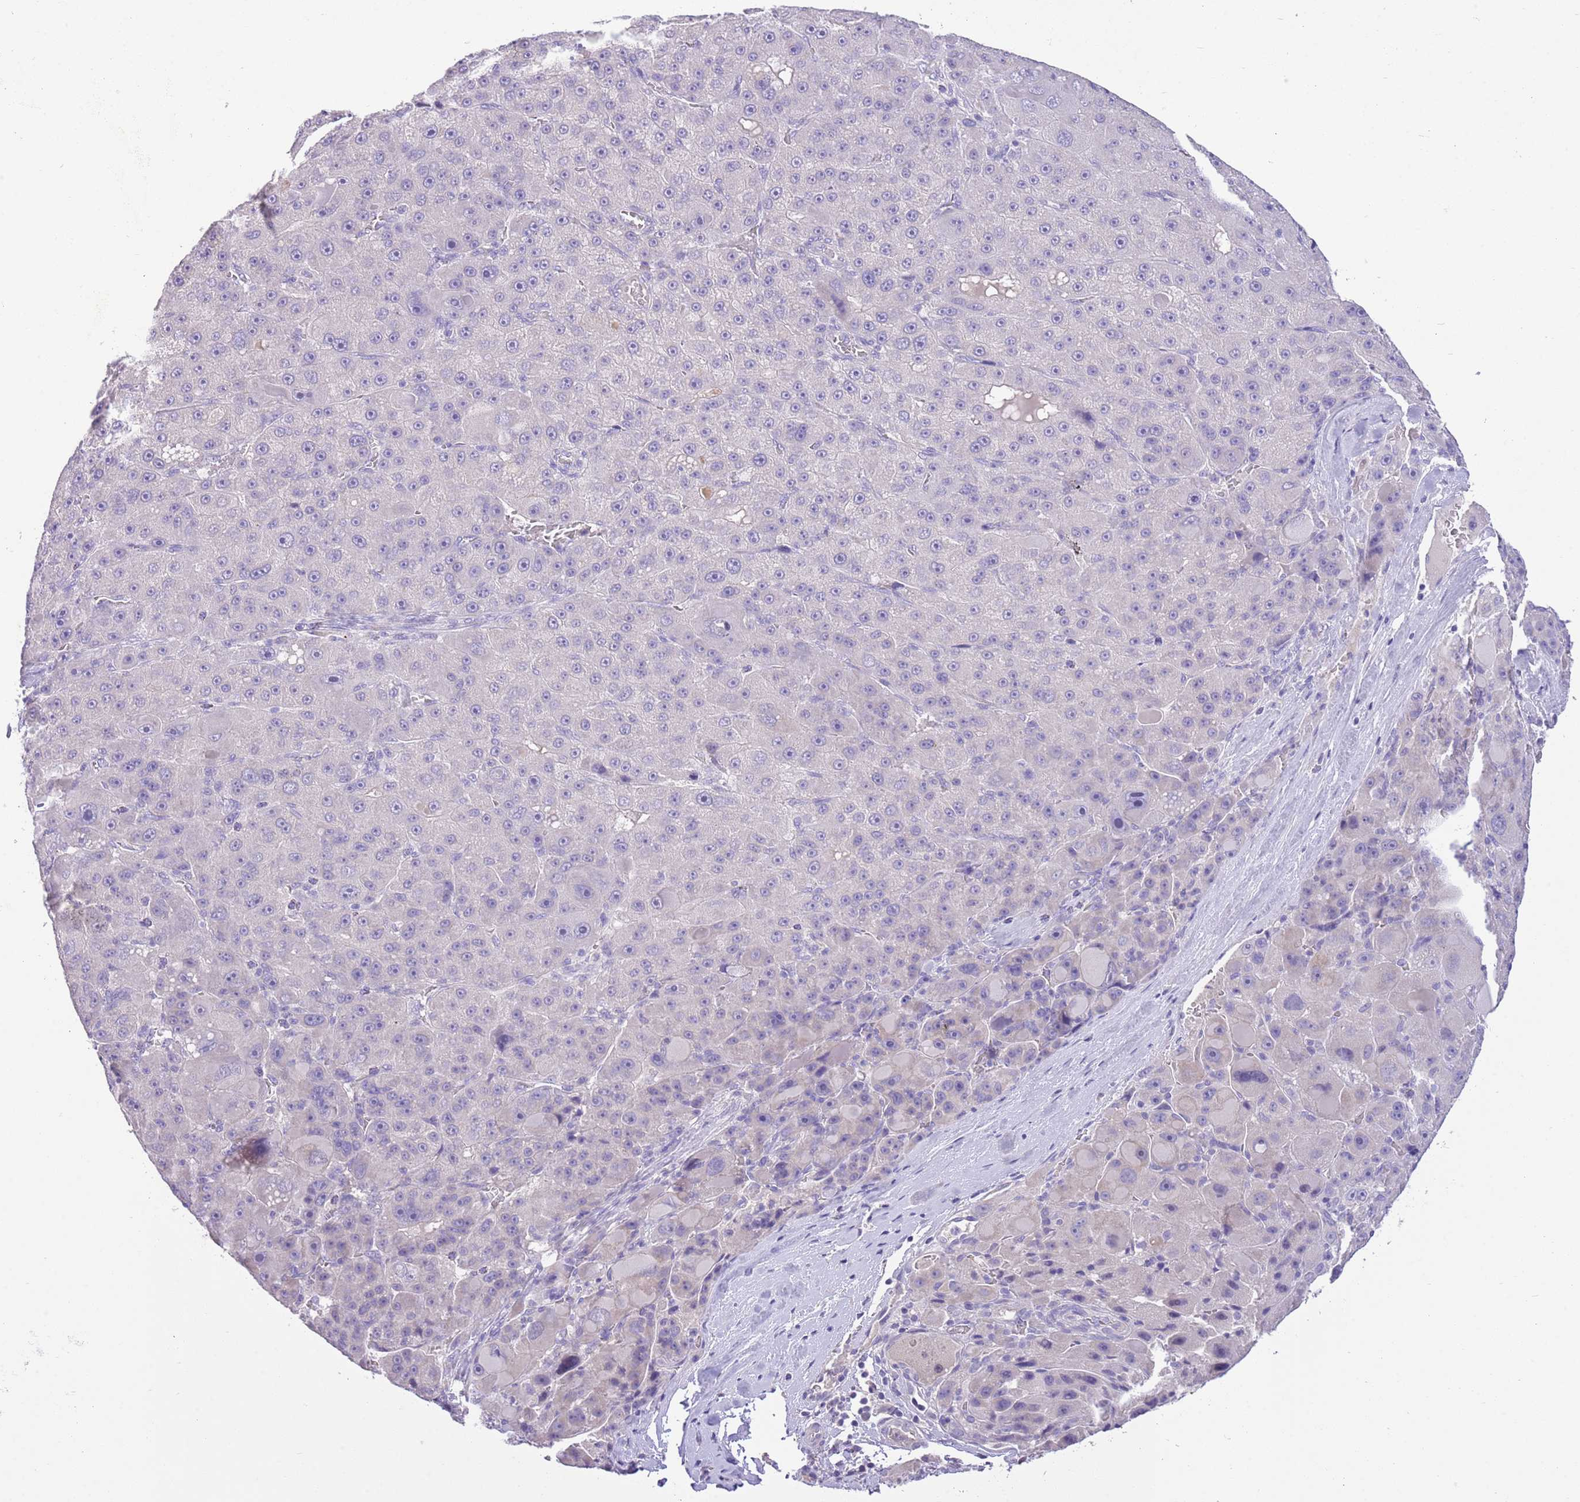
{"staining": {"intensity": "negative", "quantity": "none", "location": "none"}, "tissue": "liver cancer", "cell_type": "Tumor cells", "image_type": "cancer", "snomed": [{"axis": "morphology", "description": "Carcinoma, Hepatocellular, NOS"}, {"axis": "topography", "description": "Liver"}], "caption": "Human liver cancer (hepatocellular carcinoma) stained for a protein using immunohistochemistry demonstrates no staining in tumor cells.", "gene": "SFTPA1", "patient": {"sex": "male", "age": 76}}